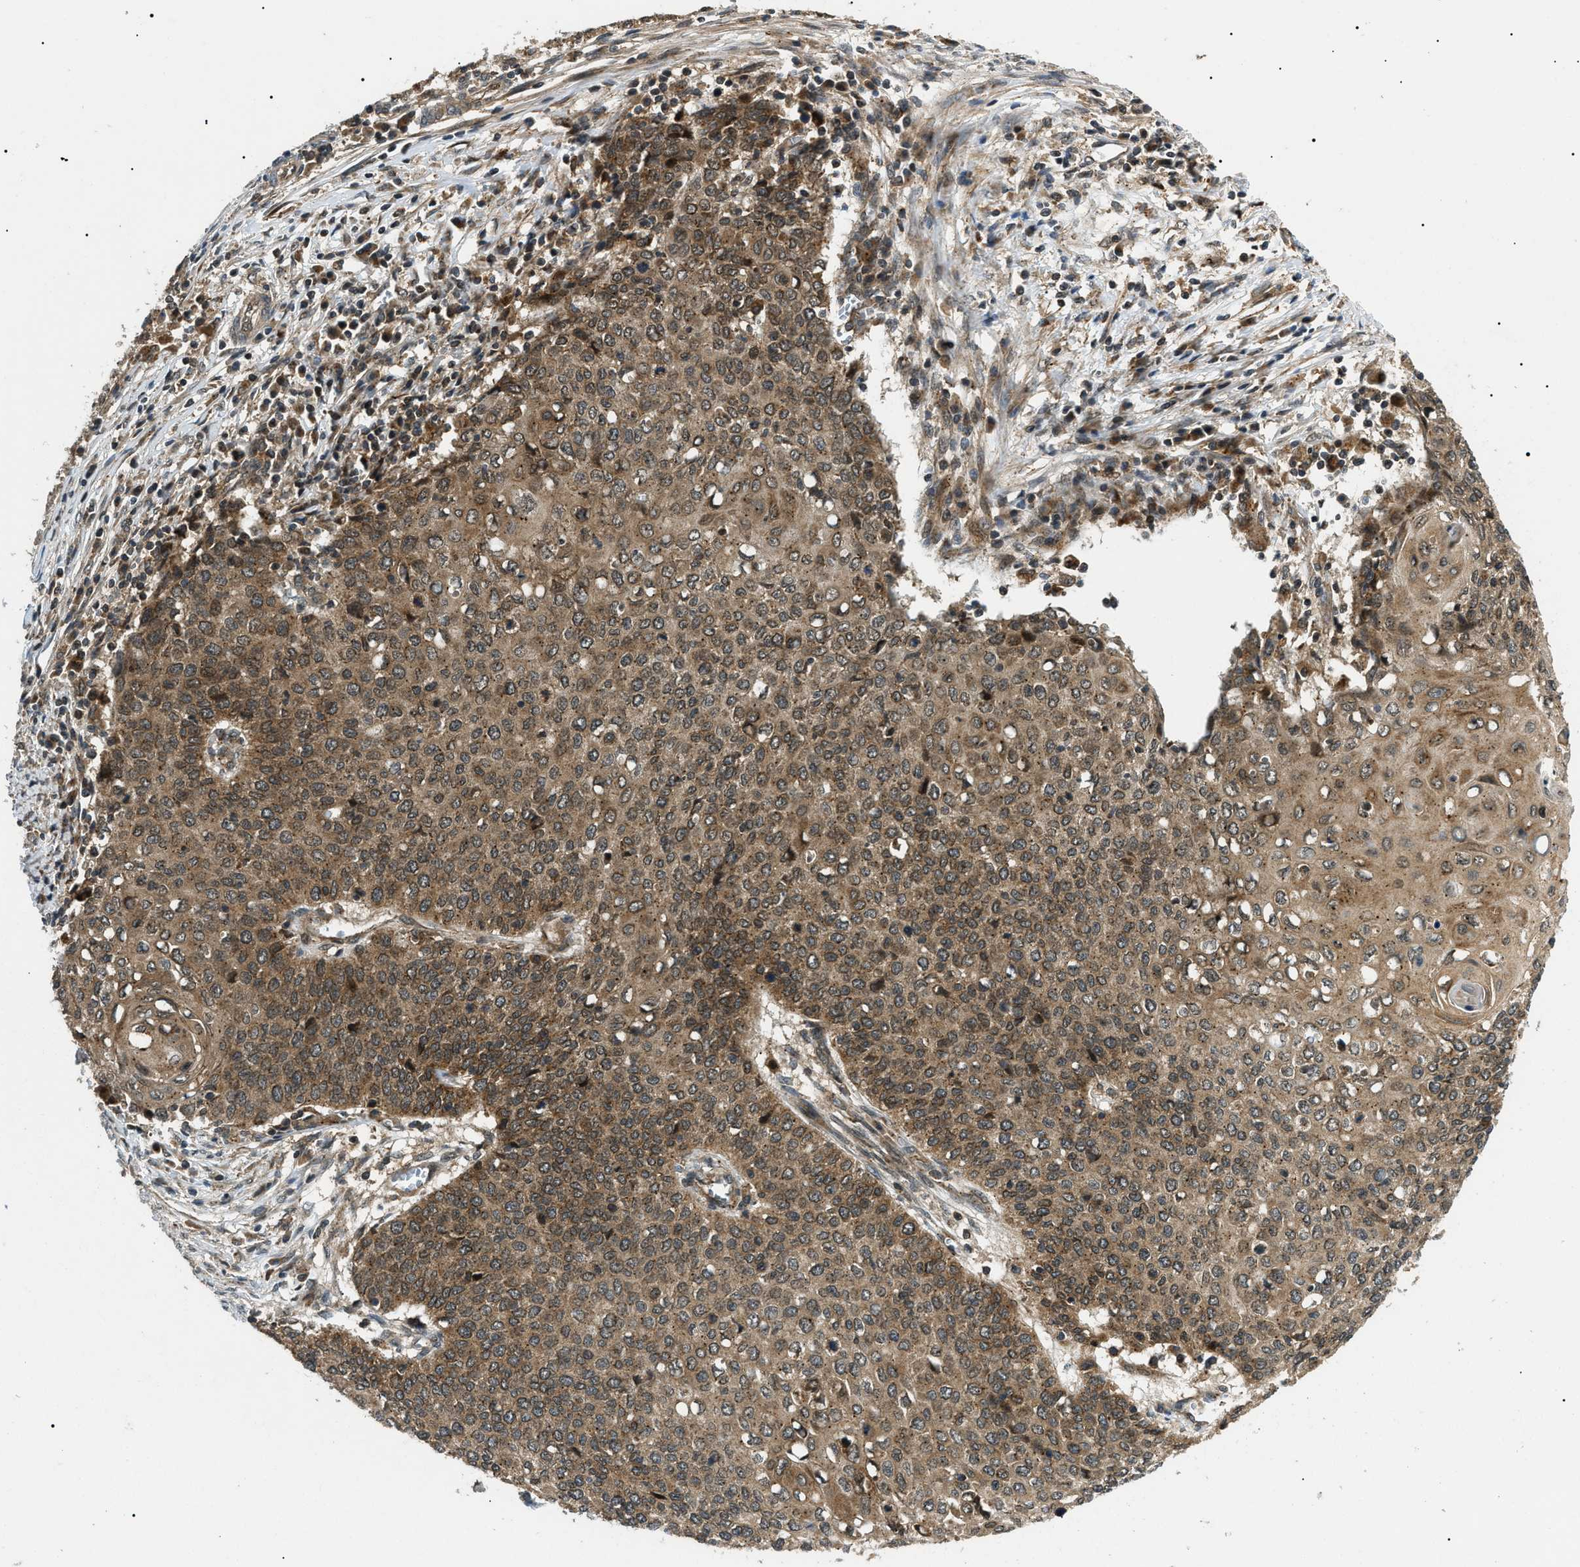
{"staining": {"intensity": "moderate", "quantity": ">75%", "location": "cytoplasmic/membranous"}, "tissue": "cervical cancer", "cell_type": "Tumor cells", "image_type": "cancer", "snomed": [{"axis": "morphology", "description": "Squamous cell carcinoma, NOS"}, {"axis": "topography", "description": "Cervix"}], "caption": "IHC image of neoplastic tissue: human cervical cancer (squamous cell carcinoma) stained using immunohistochemistry displays medium levels of moderate protein expression localized specifically in the cytoplasmic/membranous of tumor cells, appearing as a cytoplasmic/membranous brown color.", "gene": "ATP6AP1", "patient": {"sex": "female", "age": 39}}